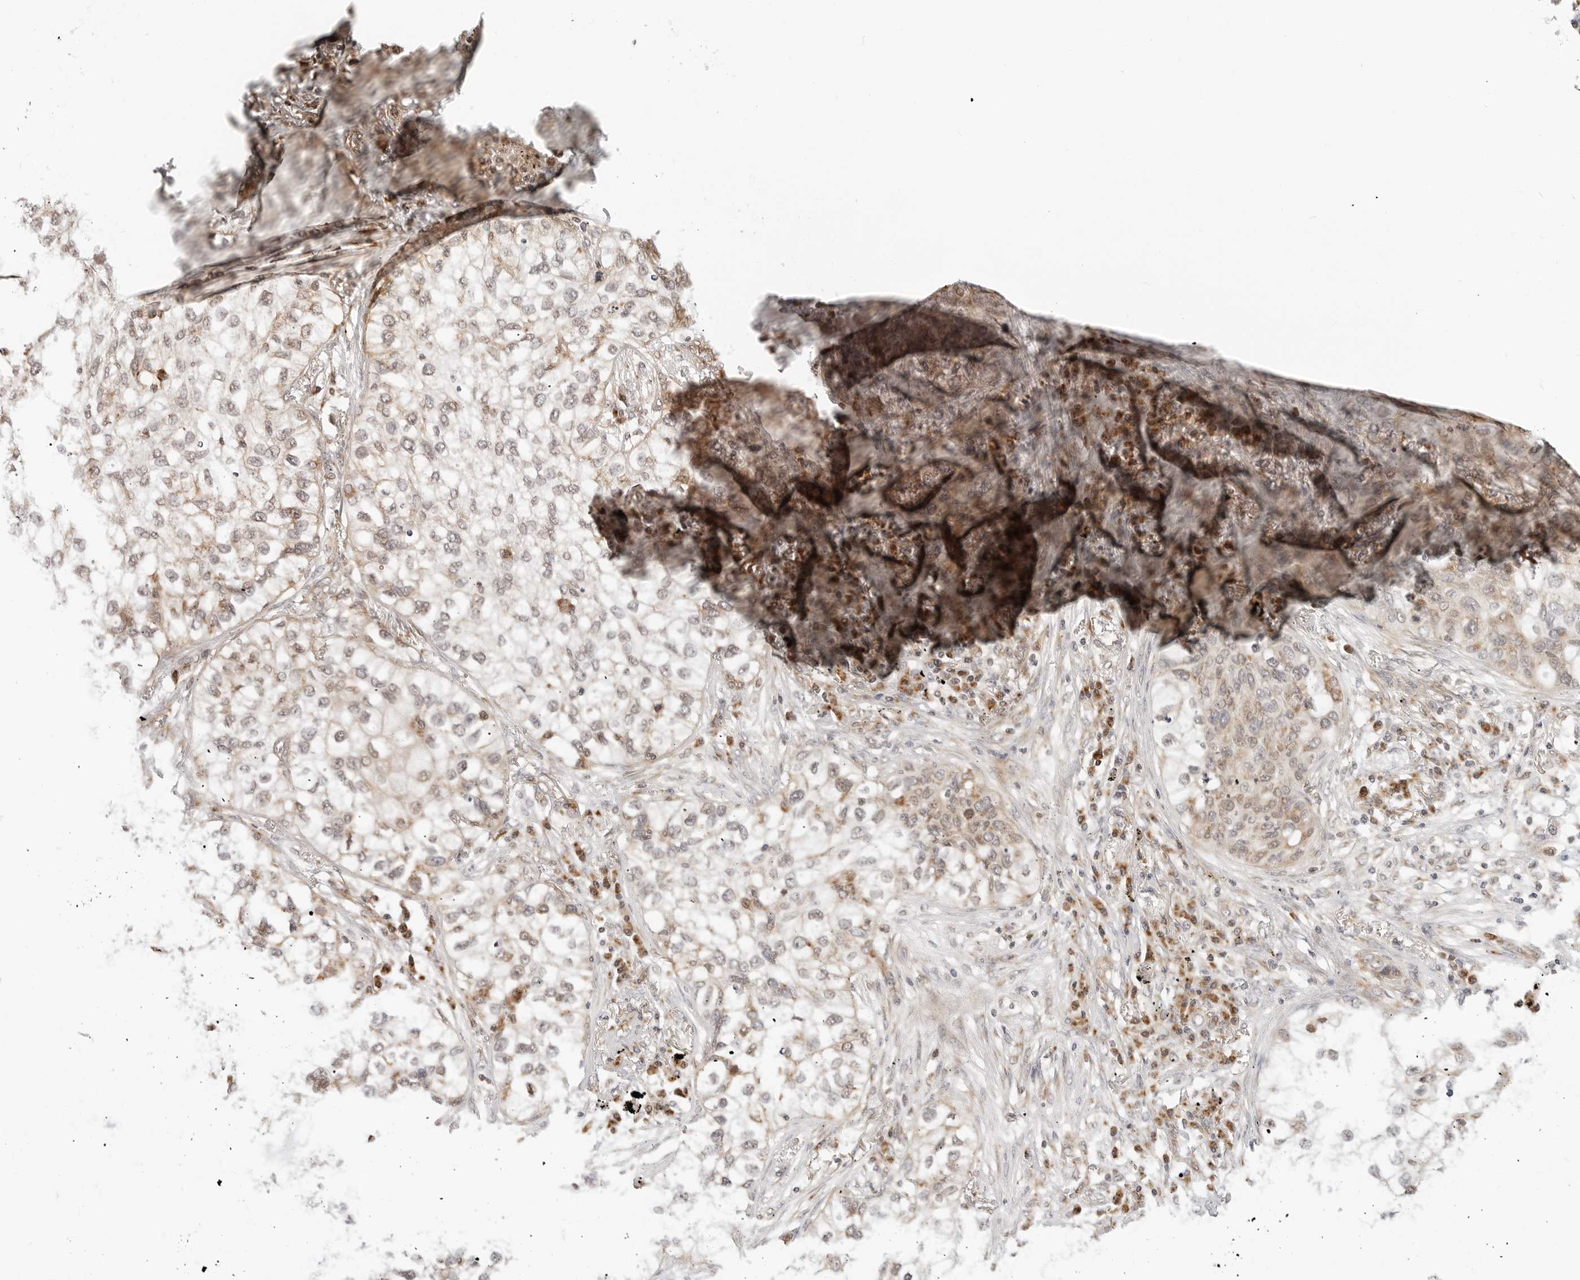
{"staining": {"intensity": "weak", "quantity": "25%-75%", "location": "cytoplasmic/membranous"}, "tissue": "lung cancer", "cell_type": "Tumor cells", "image_type": "cancer", "snomed": [{"axis": "morphology", "description": "Squamous cell carcinoma, NOS"}, {"axis": "topography", "description": "Lung"}], "caption": "Squamous cell carcinoma (lung) was stained to show a protein in brown. There is low levels of weak cytoplasmic/membranous staining in approximately 25%-75% of tumor cells.", "gene": "POLR3GL", "patient": {"sex": "female", "age": 63}}